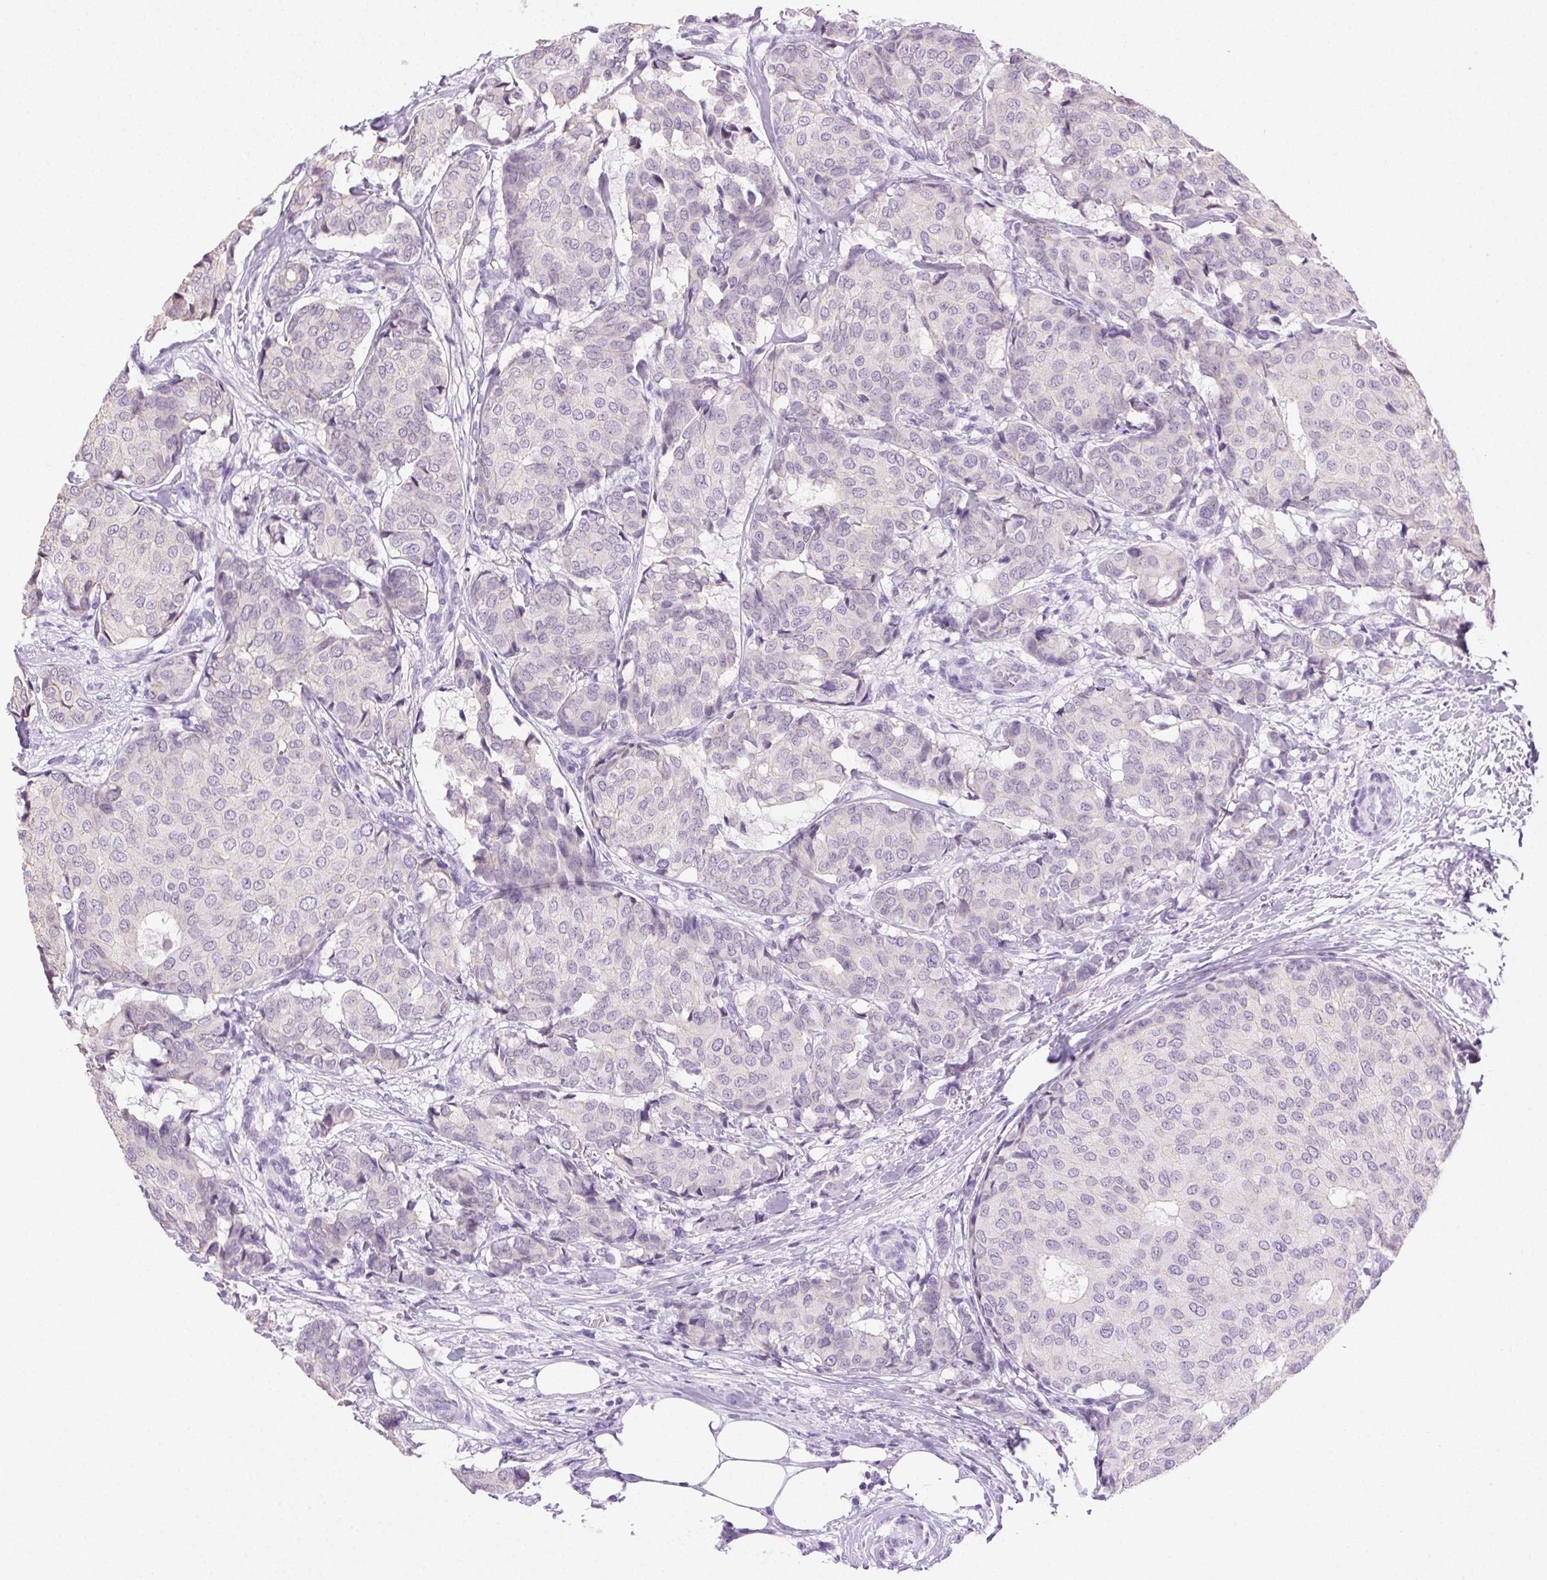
{"staining": {"intensity": "negative", "quantity": "none", "location": "none"}, "tissue": "breast cancer", "cell_type": "Tumor cells", "image_type": "cancer", "snomed": [{"axis": "morphology", "description": "Duct carcinoma"}, {"axis": "topography", "description": "Breast"}], "caption": "The micrograph exhibits no staining of tumor cells in breast invasive ductal carcinoma.", "gene": "CLDN10", "patient": {"sex": "female", "age": 75}}